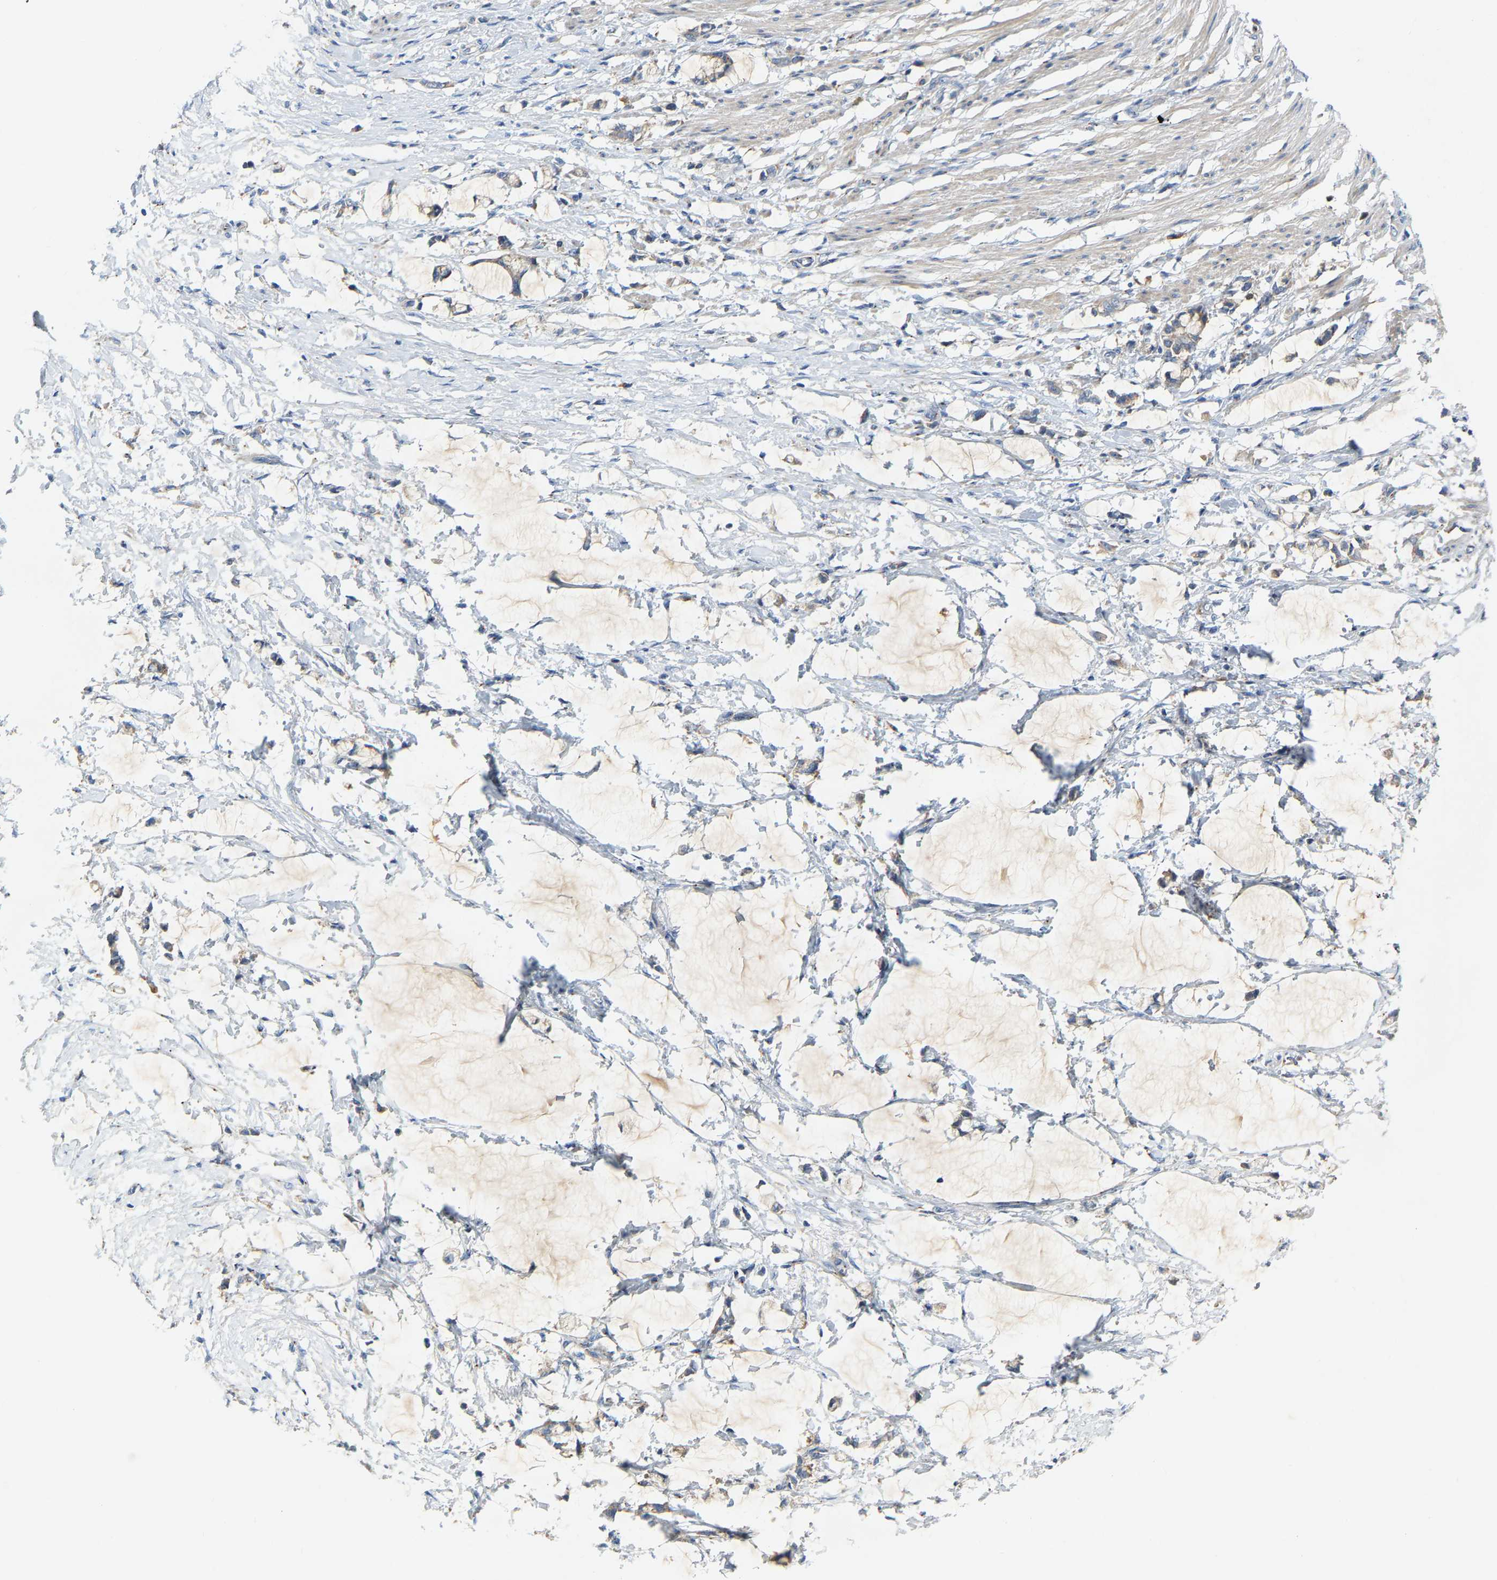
{"staining": {"intensity": "weak", "quantity": "<25%", "location": "cytoplasmic/membranous"}, "tissue": "smooth muscle", "cell_type": "Smooth muscle cells", "image_type": "normal", "snomed": [{"axis": "morphology", "description": "Normal tissue, NOS"}, {"axis": "morphology", "description": "Adenocarcinoma, NOS"}, {"axis": "topography", "description": "Smooth muscle"}, {"axis": "topography", "description": "Colon"}], "caption": "The micrograph shows no staining of smooth muscle cells in normal smooth muscle.", "gene": "PCNT", "patient": {"sex": "male", "age": 14}}